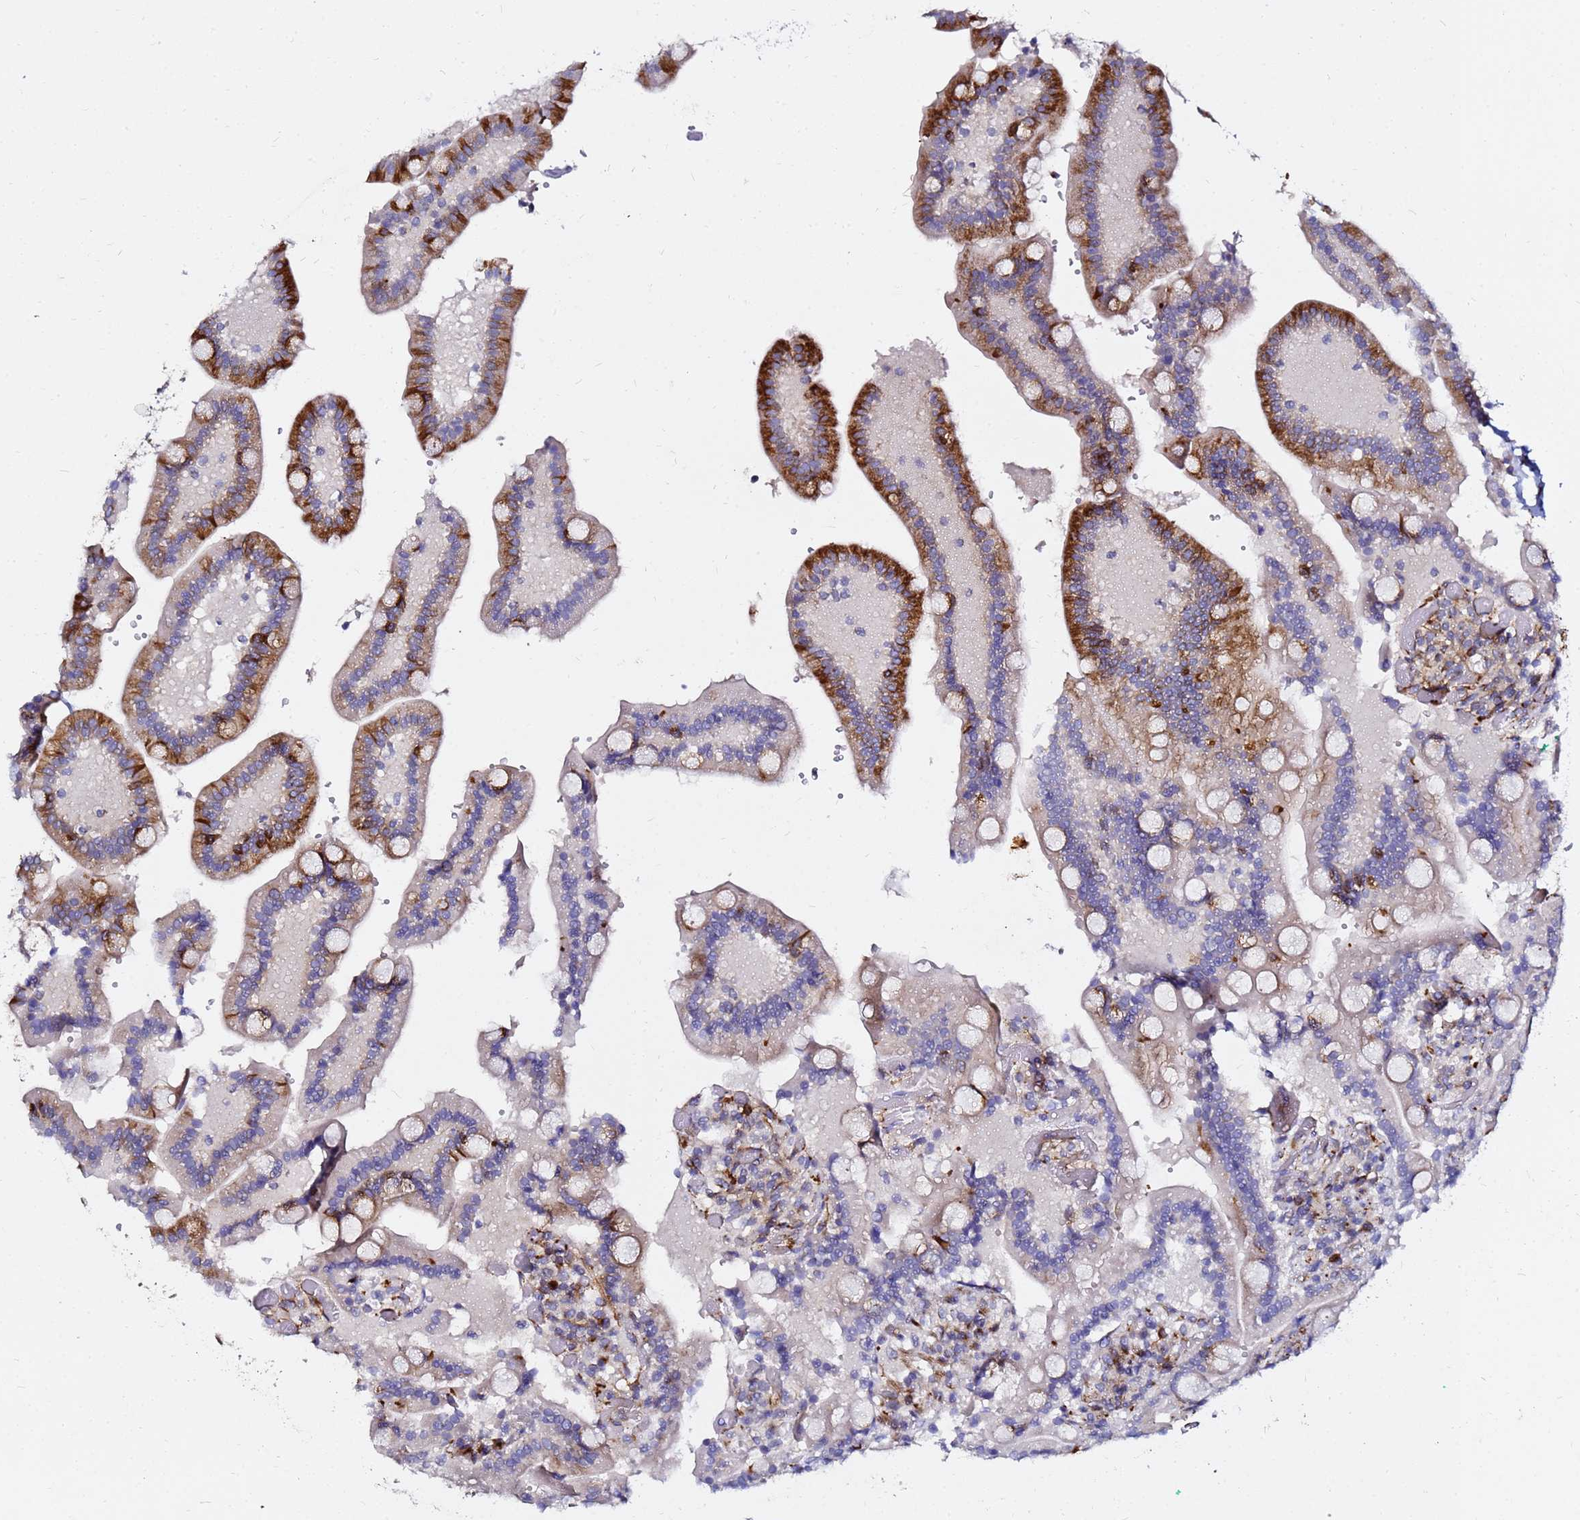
{"staining": {"intensity": "strong", "quantity": "25%-75%", "location": "cytoplasmic/membranous"}, "tissue": "duodenum", "cell_type": "Glandular cells", "image_type": "normal", "snomed": [{"axis": "morphology", "description": "Normal tissue, NOS"}, {"axis": "topography", "description": "Duodenum"}], "caption": "IHC (DAB) staining of normal human duodenum exhibits strong cytoplasmic/membranous protein expression in about 25%-75% of glandular cells.", "gene": "TUBA8", "patient": {"sex": "female", "age": 62}}